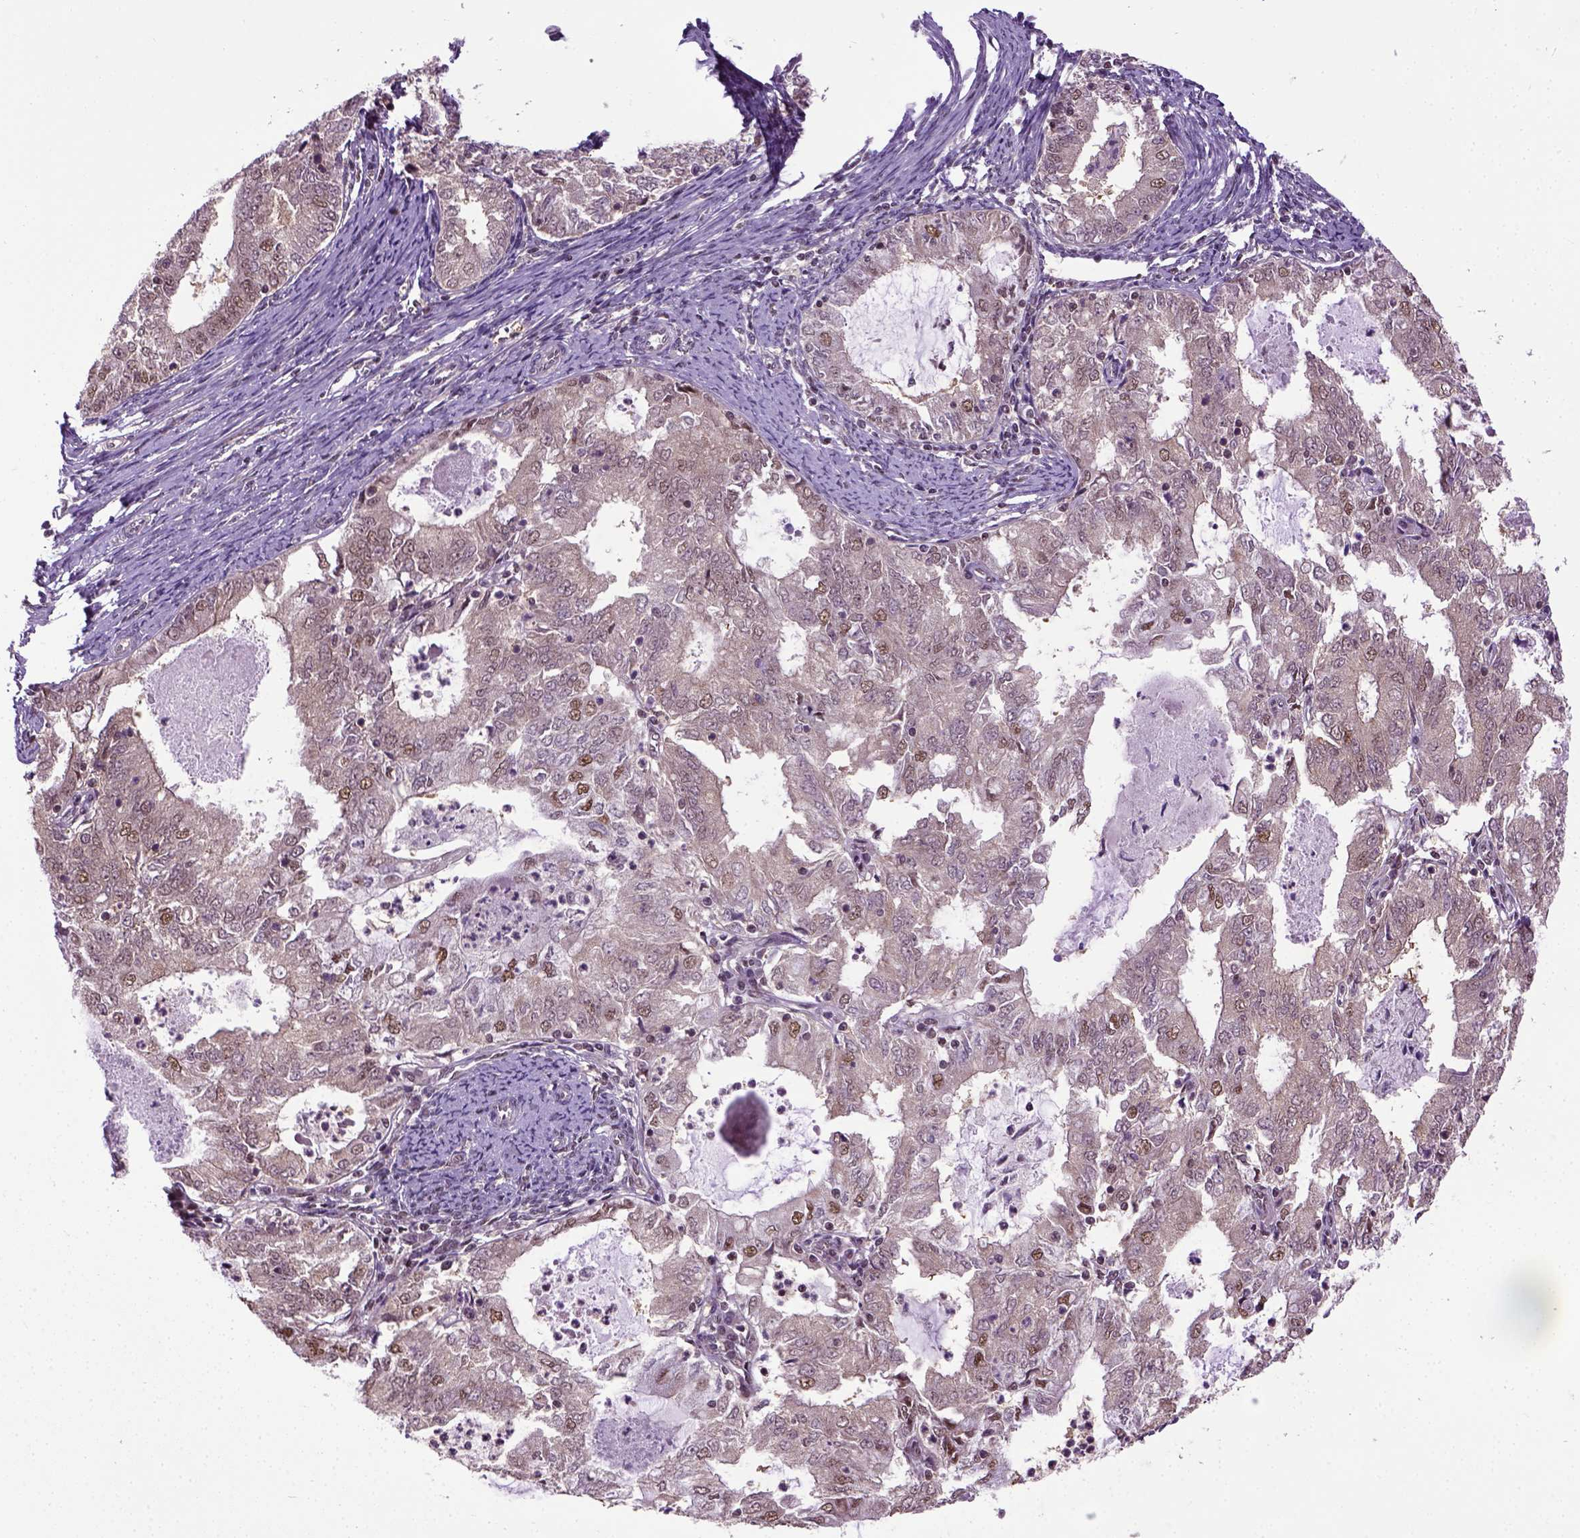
{"staining": {"intensity": "moderate", "quantity": "25%-75%", "location": "nuclear"}, "tissue": "endometrial cancer", "cell_type": "Tumor cells", "image_type": "cancer", "snomed": [{"axis": "morphology", "description": "Adenocarcinoma, NOS"}, {"axis": "topography", "description": "Endometrium"}], "caption": "Brown immunohistochemical staining in endometrial cancer exhibits moderate nuclear positivity in about 25%-75% of tumor cells. (Stains: DAB (3,3'-diaminobenzidine) in brown, nuclei in blue, Microscopy: brightfield microscopy at high magnification).", "gene": "UBA3", "patient": {"sex": "female", "age": 57}}